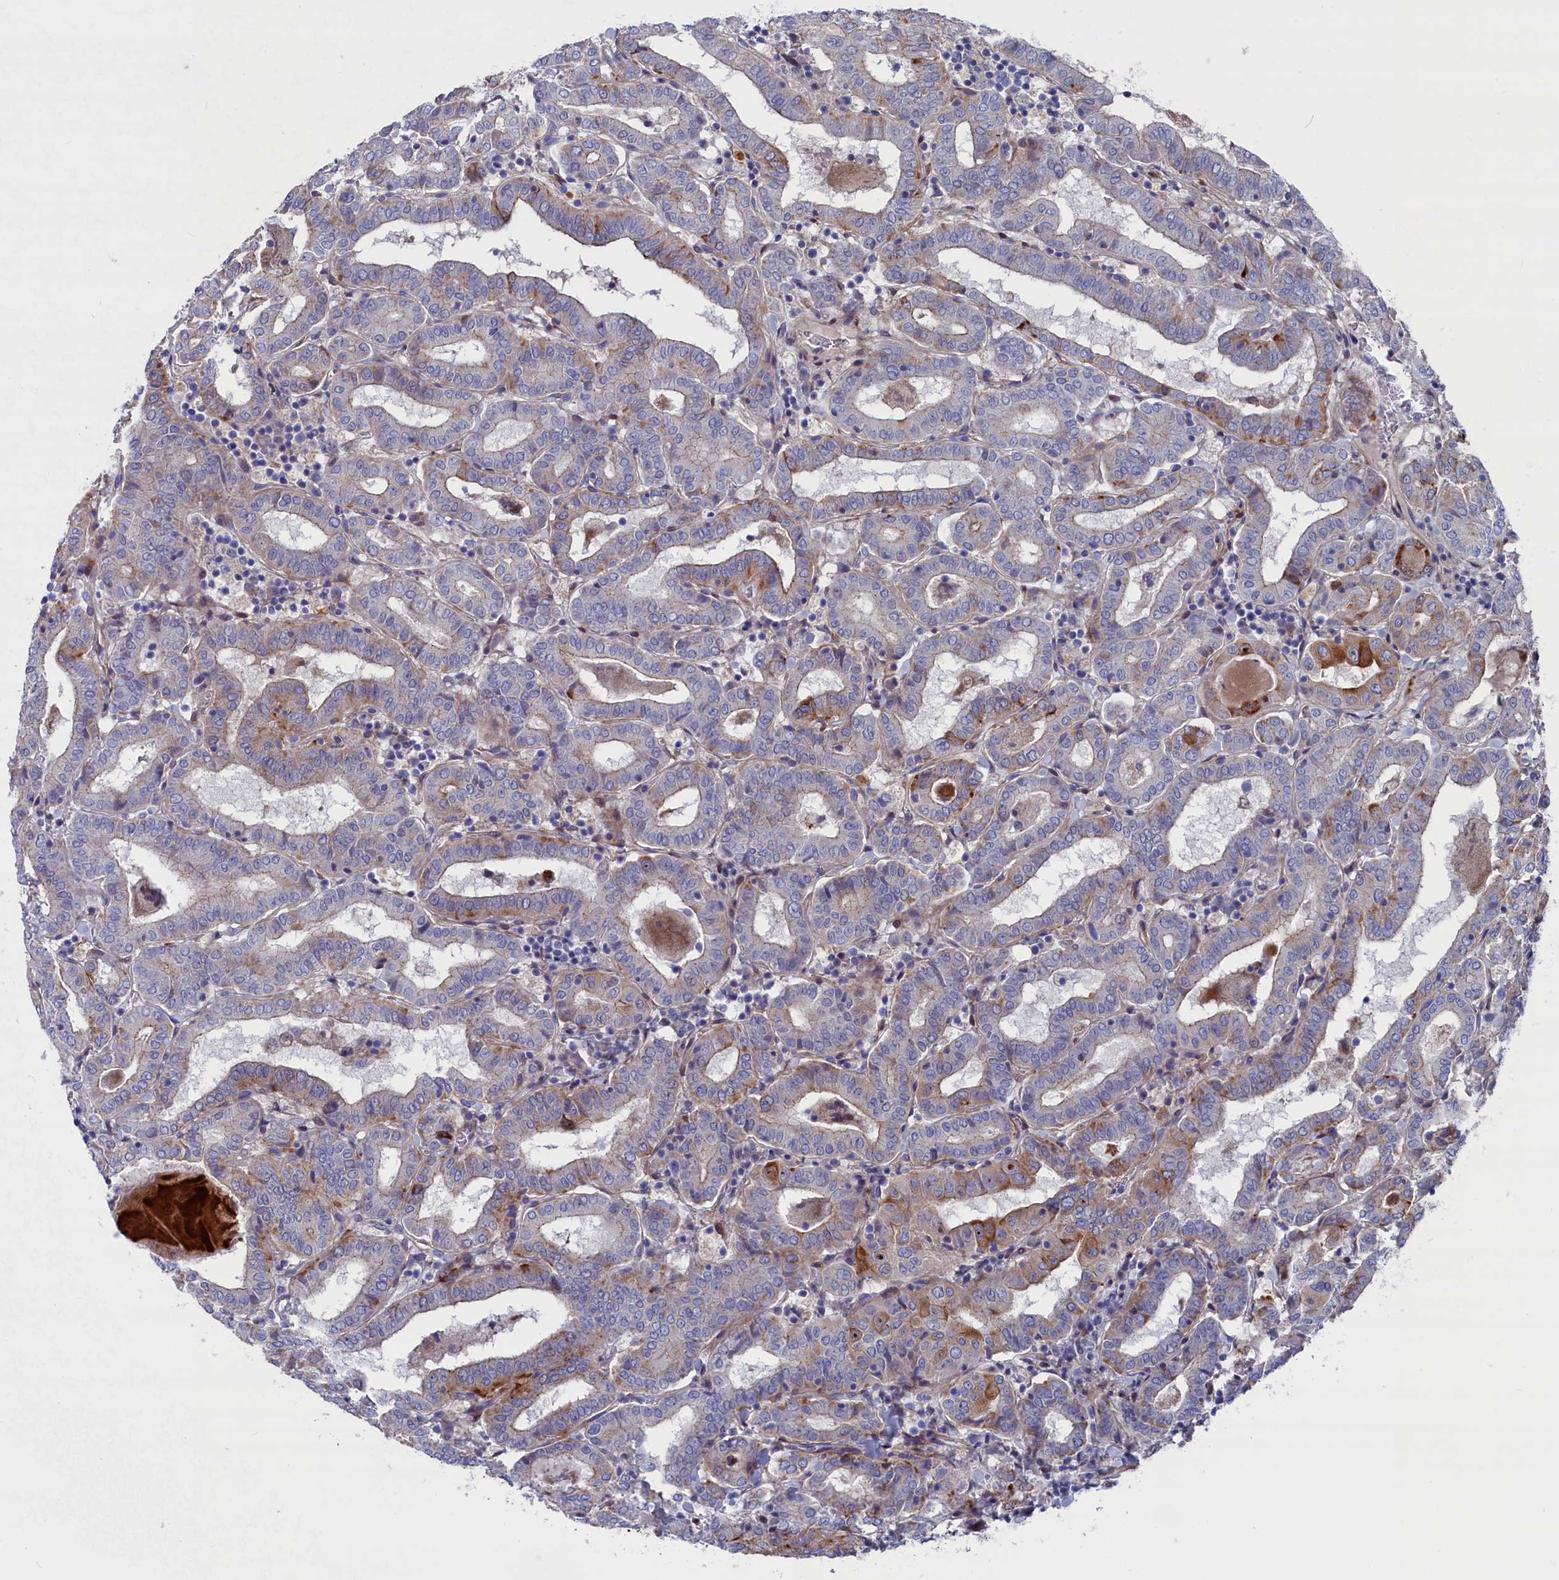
{"staining": {"intensity": "moderate", "quantity": "<25%", "location": "cytoplasmic/membranous"}, "tissue": "thyroid cancer", "cell_type": "Tumor cells", "image_type": "cancer", "snomed": [{"axis": "morphology", "description": "Papillary adenocarcinoma, NOS"}, {"axis": "topography", "description": "Thyroid gland"}], "caption": "Immunohistochemistry (IHC) of thyroid cancer demonstrates low levels of moderate cytoplasmic/membranous expression in about <25% of tumor cells.", "gene": "NUDT7", "patient": {"sex": "female", "age": 72}}